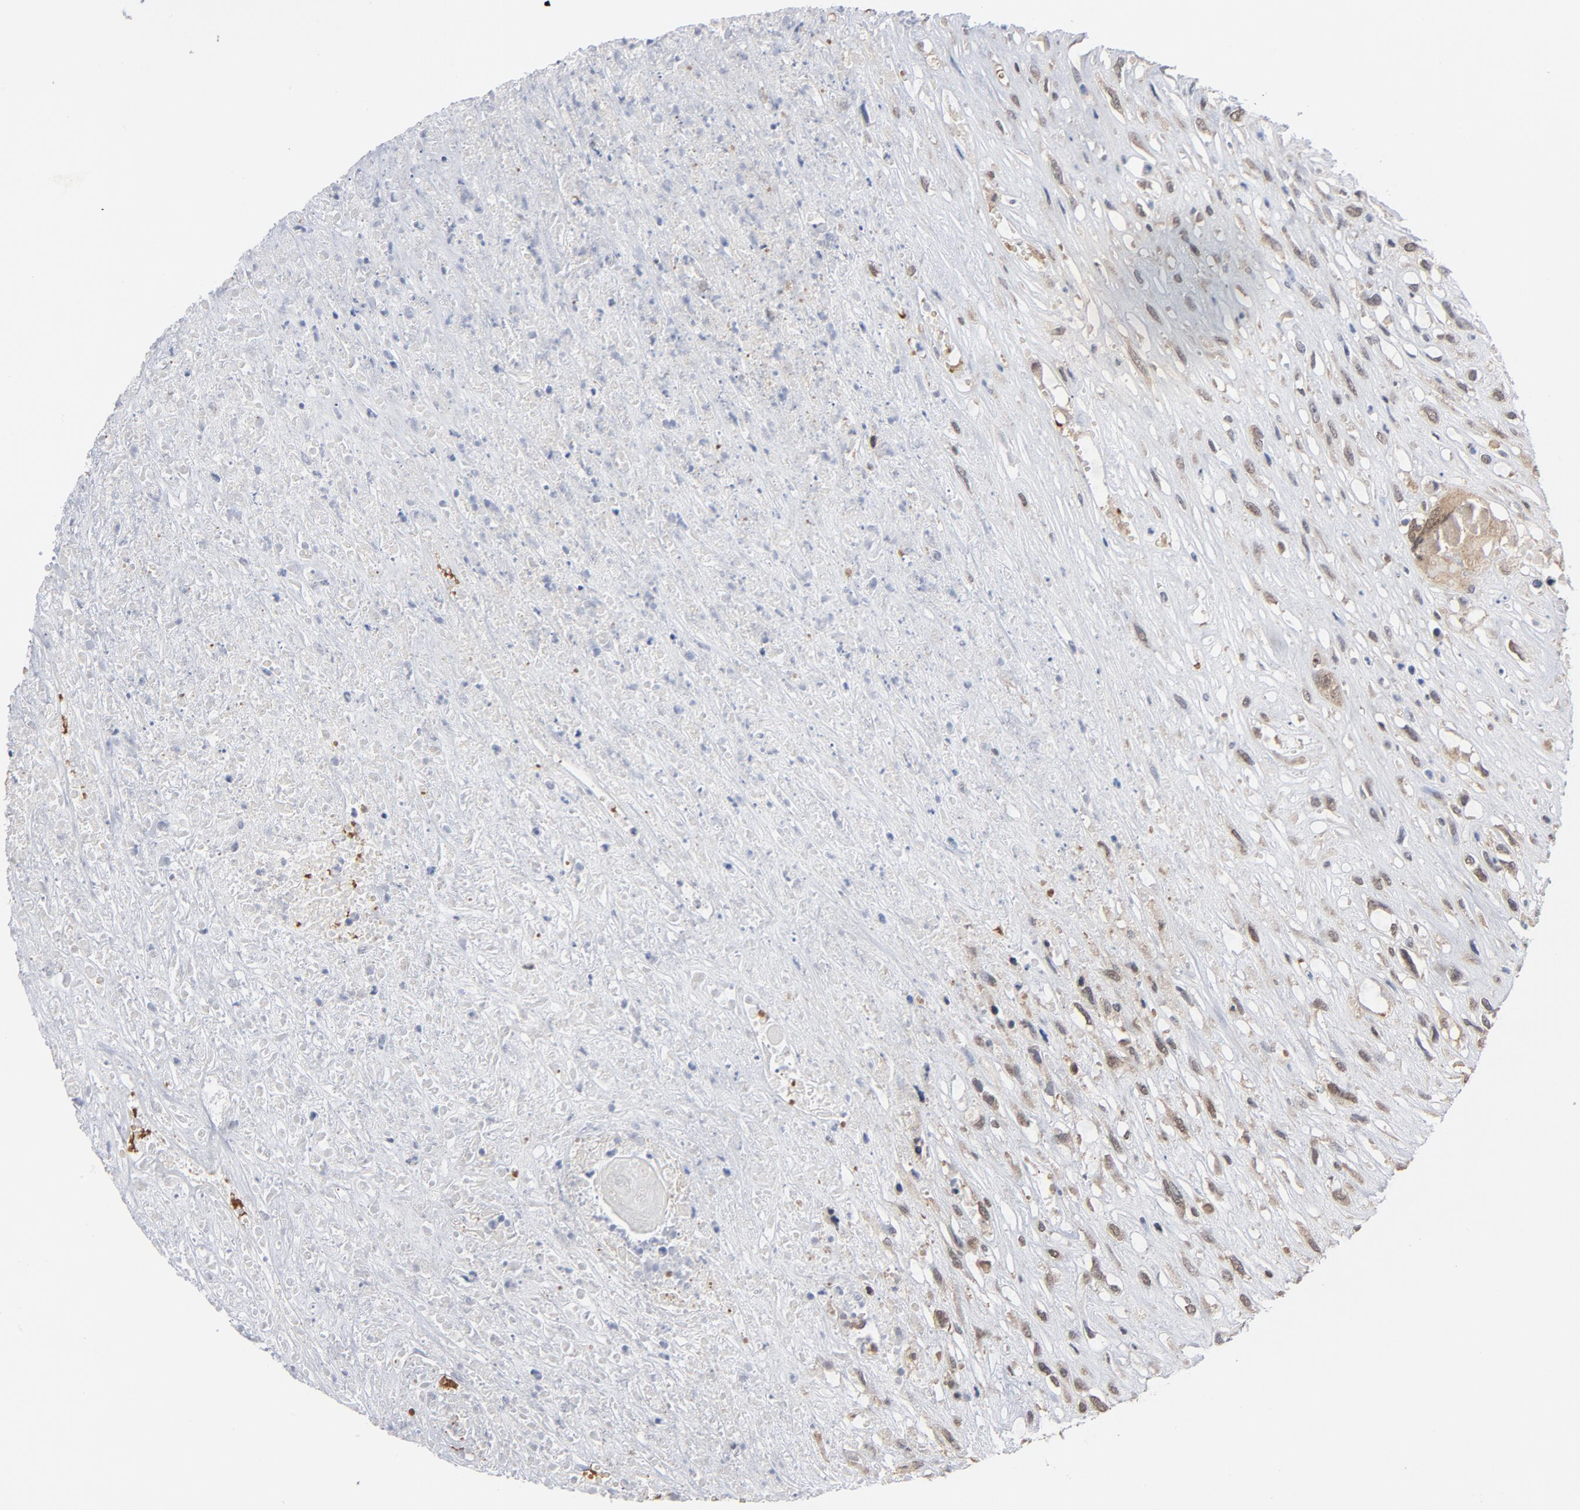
{"staining": {"intensity": "moderate", "quantity": ">75%", "location": "cytoplasmic/membranous,nuclear"}, "tissue": "head and neck cancer", "cell_type": "Tumor cells", "image_type": "cancer", "snomed": [{"axis": "morphology", "description": "Necrosis, NOS"}, {"axis": "morphology", "description": "Neoplasm, malignant, NOS"}, {"axis": "topography", "description": "Salivary gland"}, {"axis": "topography", "description": "Head-Neck"}], "caption": "The immunohistochemical stain highlights moderate cytoplasmic/membranous and nuclear expression in tumor cells of head and neck cancer tissue.", "gene": "PRDX1", "patient": {"sex": "male", "age": 43}}